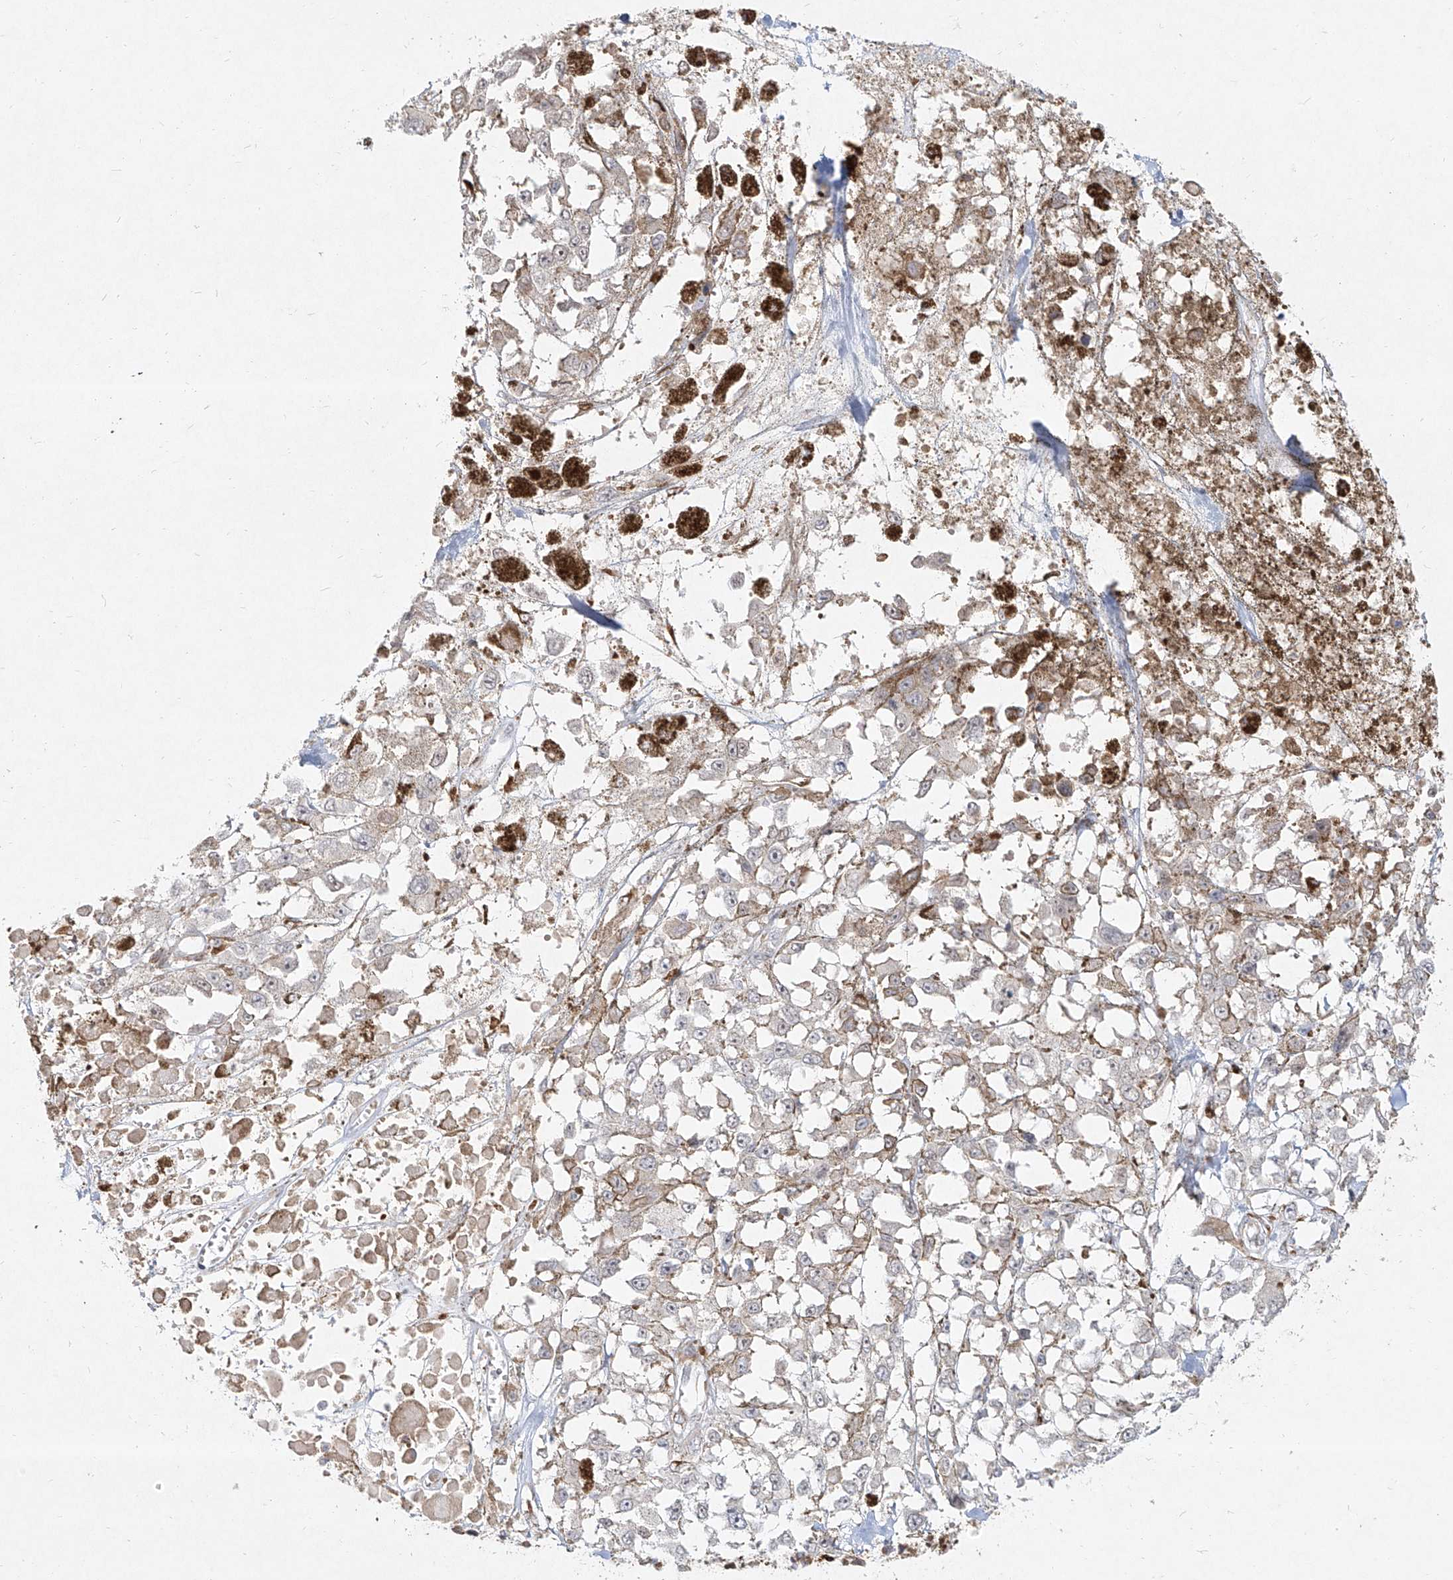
{"staining": {"intensity": "negative", "quantity": "none", "location": "none"}, "tissue": "melanoma", "cell_type": "Tumor cells", "image_type": "cancer", "snomed": [{"axis": "morphology", "description": "Malignant melanoma, Metastatic site"}, {"axis": "topography", "description": "Lymph node"}], "caption": "Melanoma was stained to show a protein in brown. There is no significant positivity in tumor cells.", "gene": "CD209", "patient": {"sex": "male", "age": 59}}